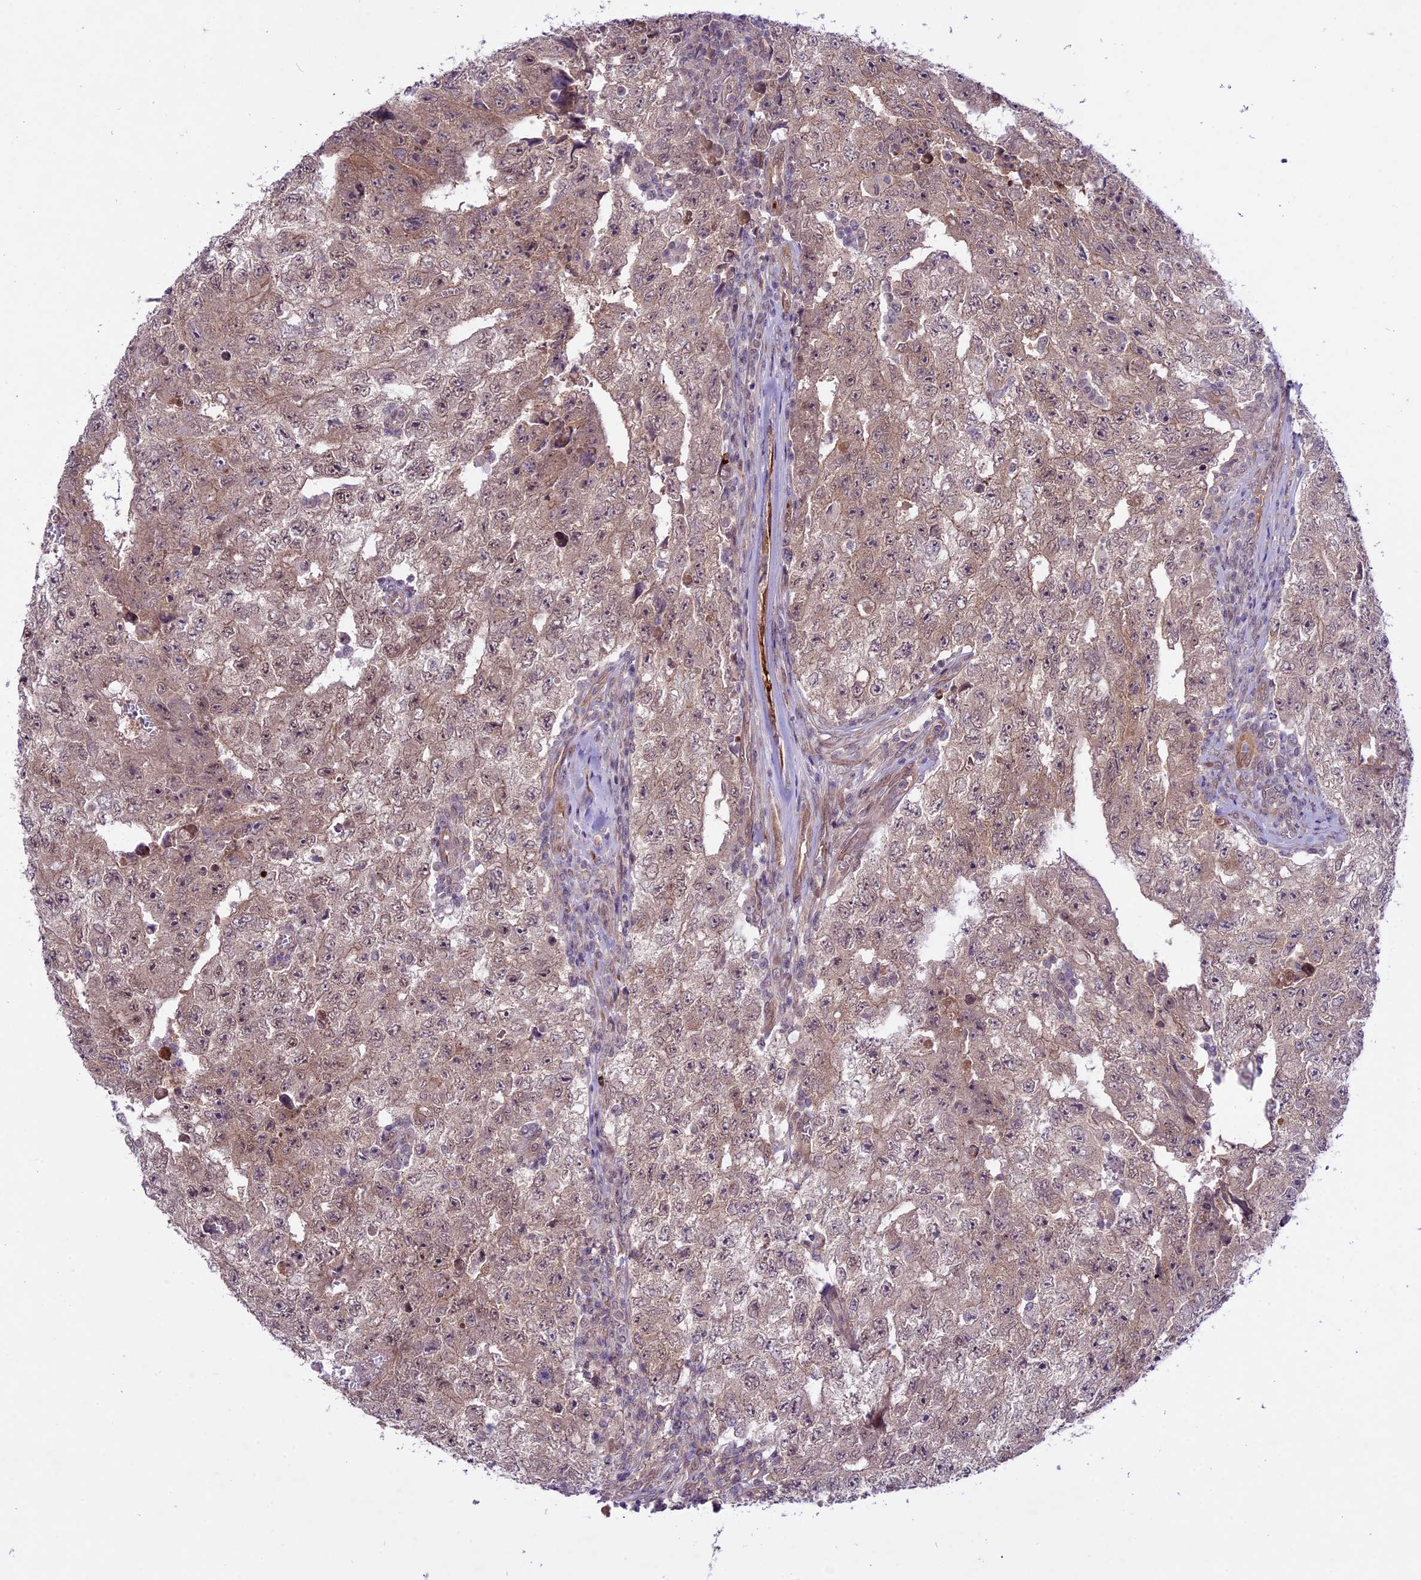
{"staining": {"intensity": "weak", "quantity": "25%-75%", "location": "cytoplasmic/membranous,nuclear"}, "tissue": "testis cancer", "cell_type": "Tumor cells", "image_type": "cancer", "snomed": [{"axis": "morphology", "description": "Carcinoma, Embryonal, NOS"}, {"axis": "topography", "description": "Testis"}], "caption": "This histopathology image displays immunohistochemistry staining of human testis cancer (embryonal carcinoma), with low weak cytoplasmic/membranous and nuclear staining in about 25%-75% of tumor cells.", "gene": "SPRED1", "patient": {"sex": "male", "age": 17}}